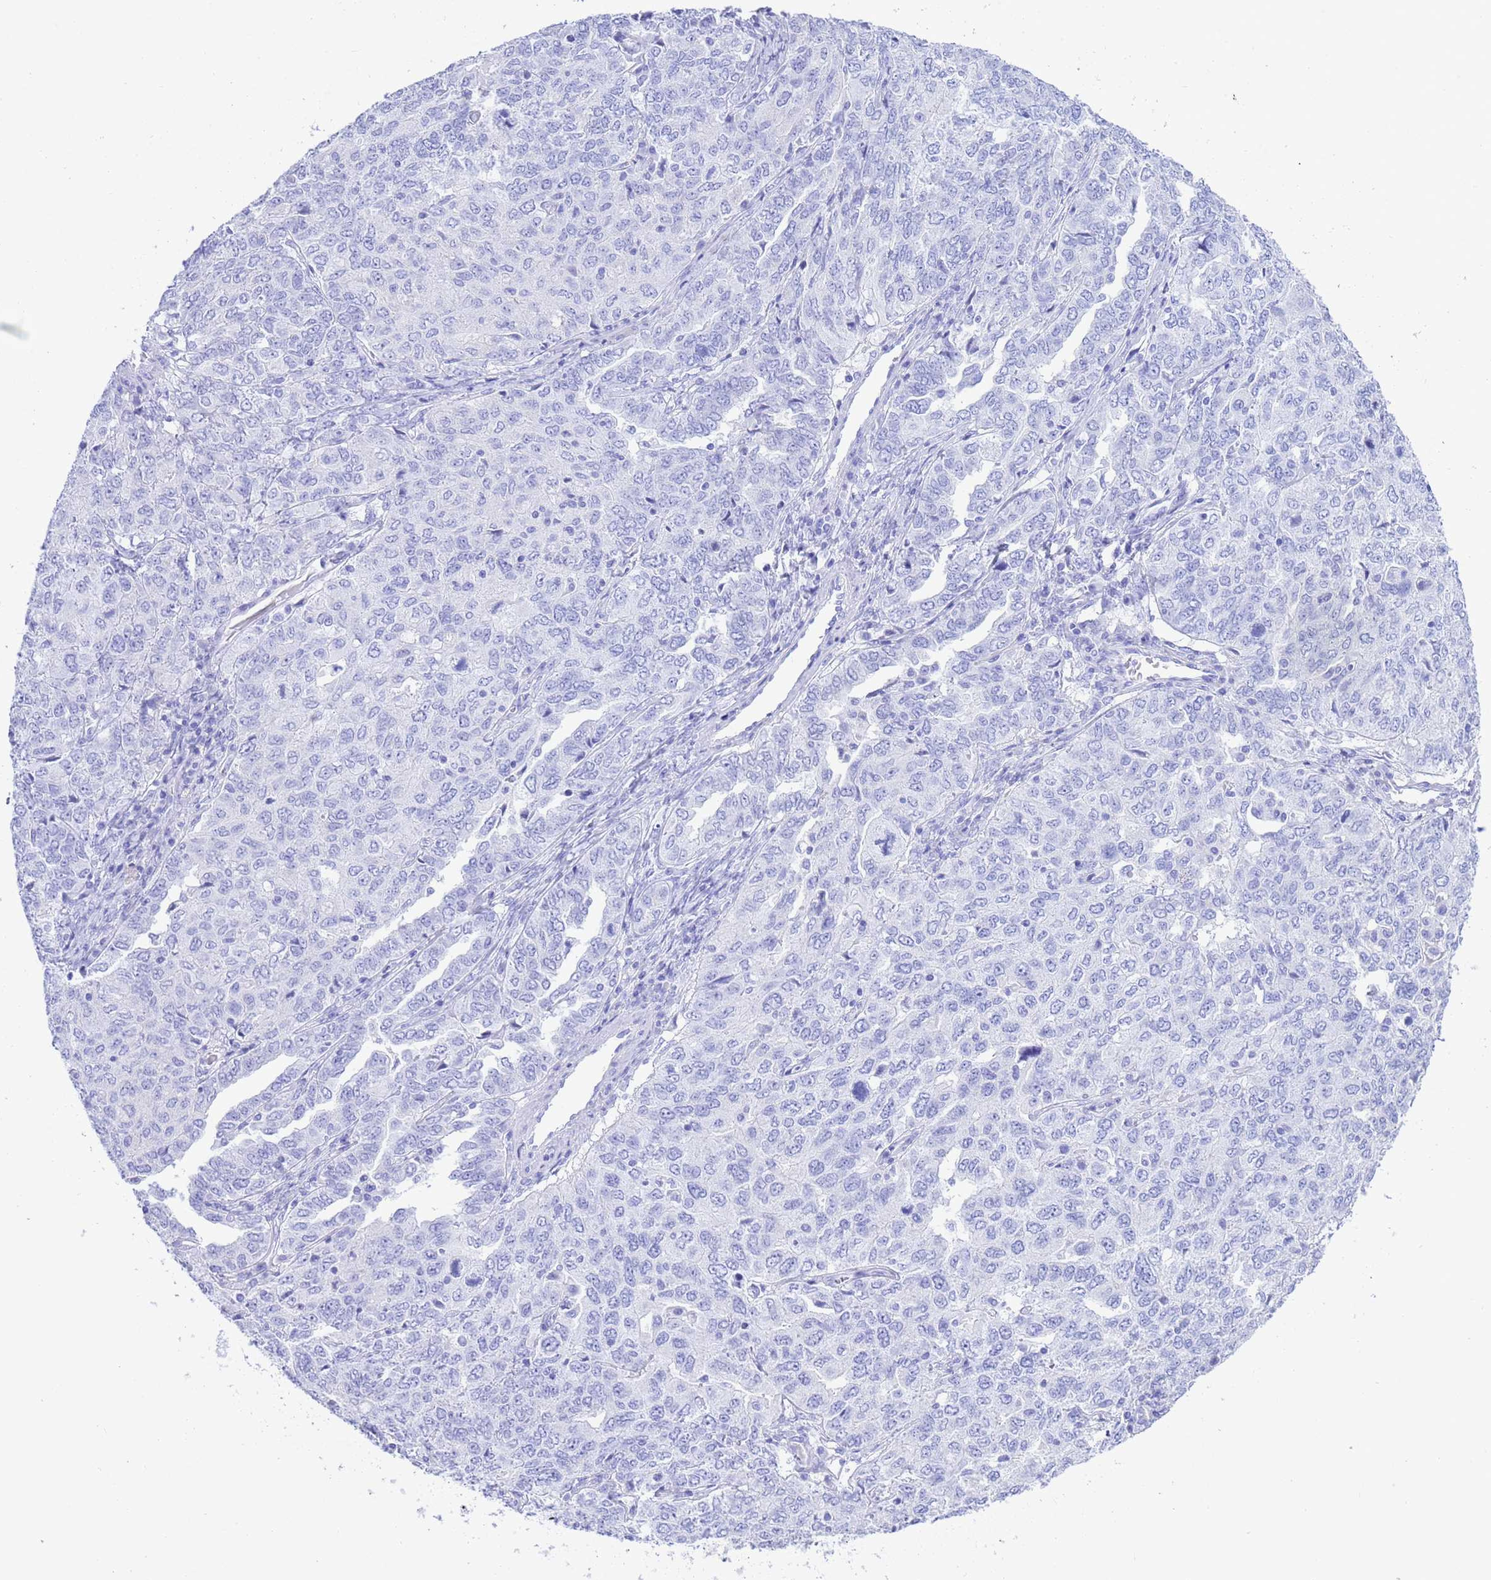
{"staining": {"intensity": "negative", "quantity": "none", "location": "none"}, "tissue": "ovarian cancer", "cell_type": "Tumor cells", "image_type": "cancer", "snomed": [{"axis": "morphology", "description": "Carcinoma, endometroid"}, {"axis": "topography", "description": "Ovary"}], "caption": "This is a photomicrograph of IHC staining of endometroid carcinoma (ovarian), which shows no staining in tumor cells. (Brightfield microscopy of DAB IHC at high magnification).", "gene": "GSTM1", "patient": {"sex": "female", "age": 62}}